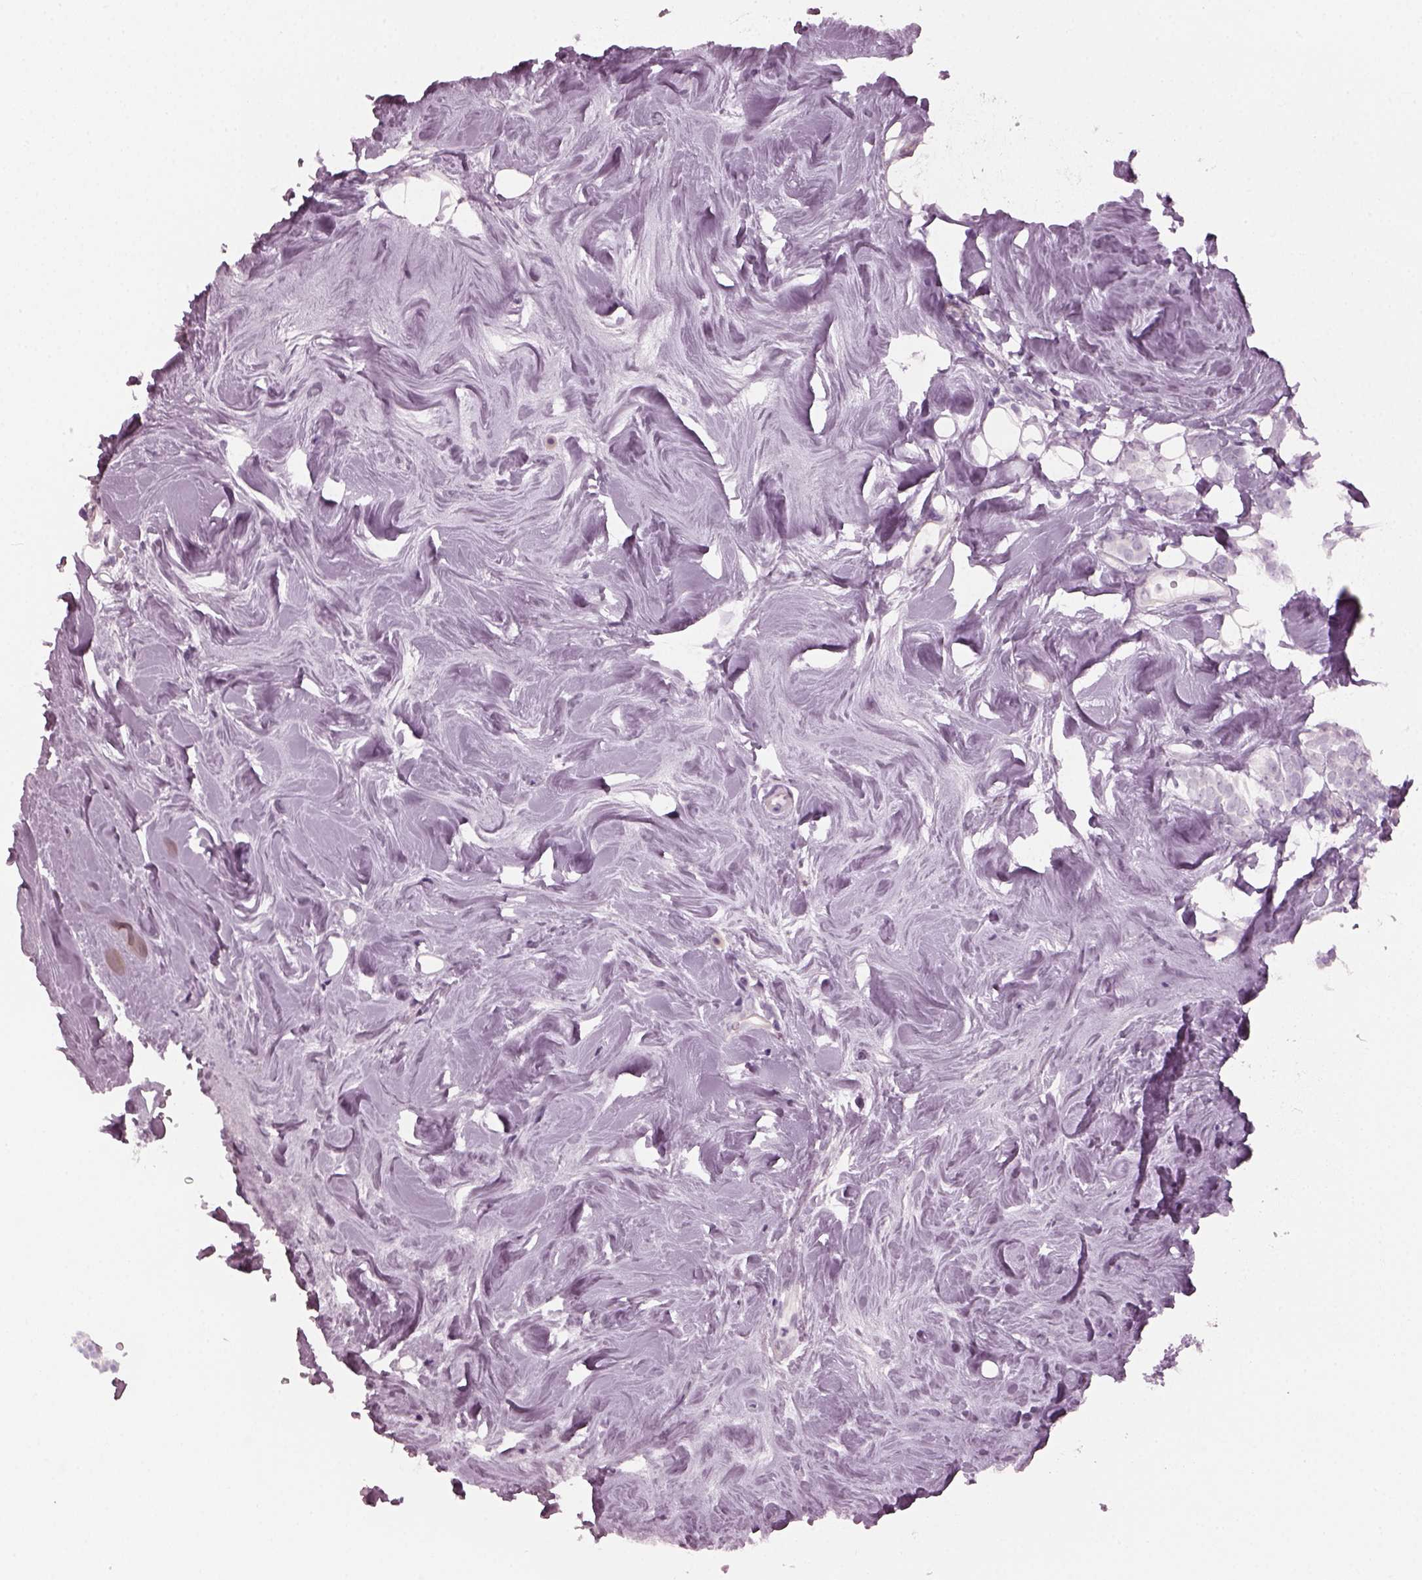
{"staining": {"intensity": "negative", "quantity": "none", "location": "none"}, "tissue": "breast cancer", "cell_type": "Tumor cells", "image_type": "cancer", "snomed": [{"axis": "morphology", "description": "Lobular carcinoma"}, {"axis": "topography", "description": "Breast"}], "caption": "Immunohistochemical staining of human breast cancer shows no significant staining in tumor cells. (Brightfield microscopy of DAB (3,3'-diaminobenzidine) immunohistochemistry (IHC) at high magnification).", "gene": "PDC", "patient": {"sex": "female", "age": 49}}